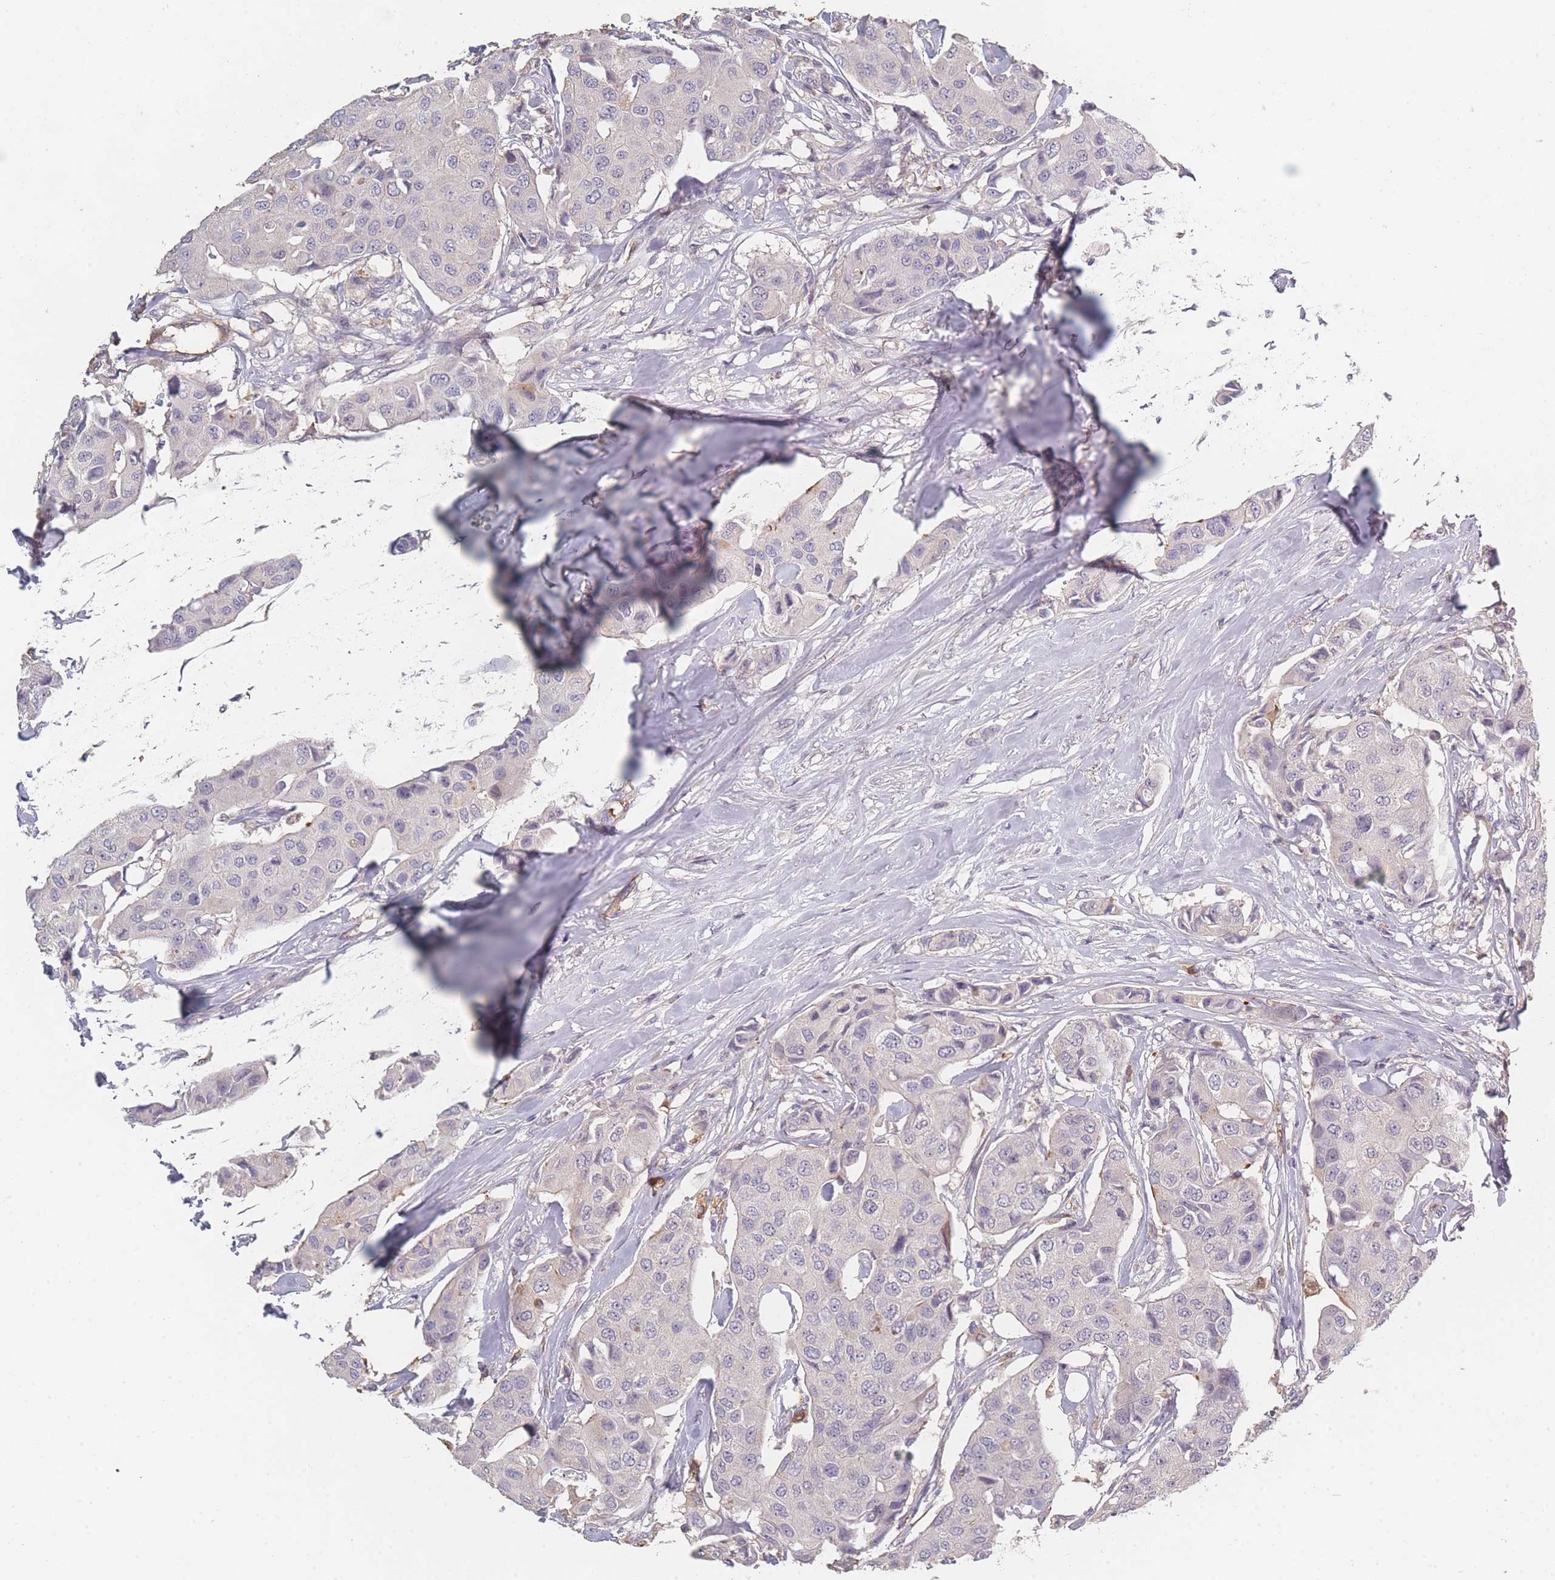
{"staining": {"intensity": "negative", "quantity": "none", "location": "none"}, "tissue": "breast cancer", "cell_type": "Tumor cells", "image_type": "cancer", "snomed": [{"axis": "morphology", "description": "Duct carcinoma"}, {"axis": "topography", "description": "Breast"}], "caption": "The histopathology image demonstrates no significant positivity in tumor cells of breast cancer.", "gene": "BST1", "patient": {"sex": "female", "age": 80}}